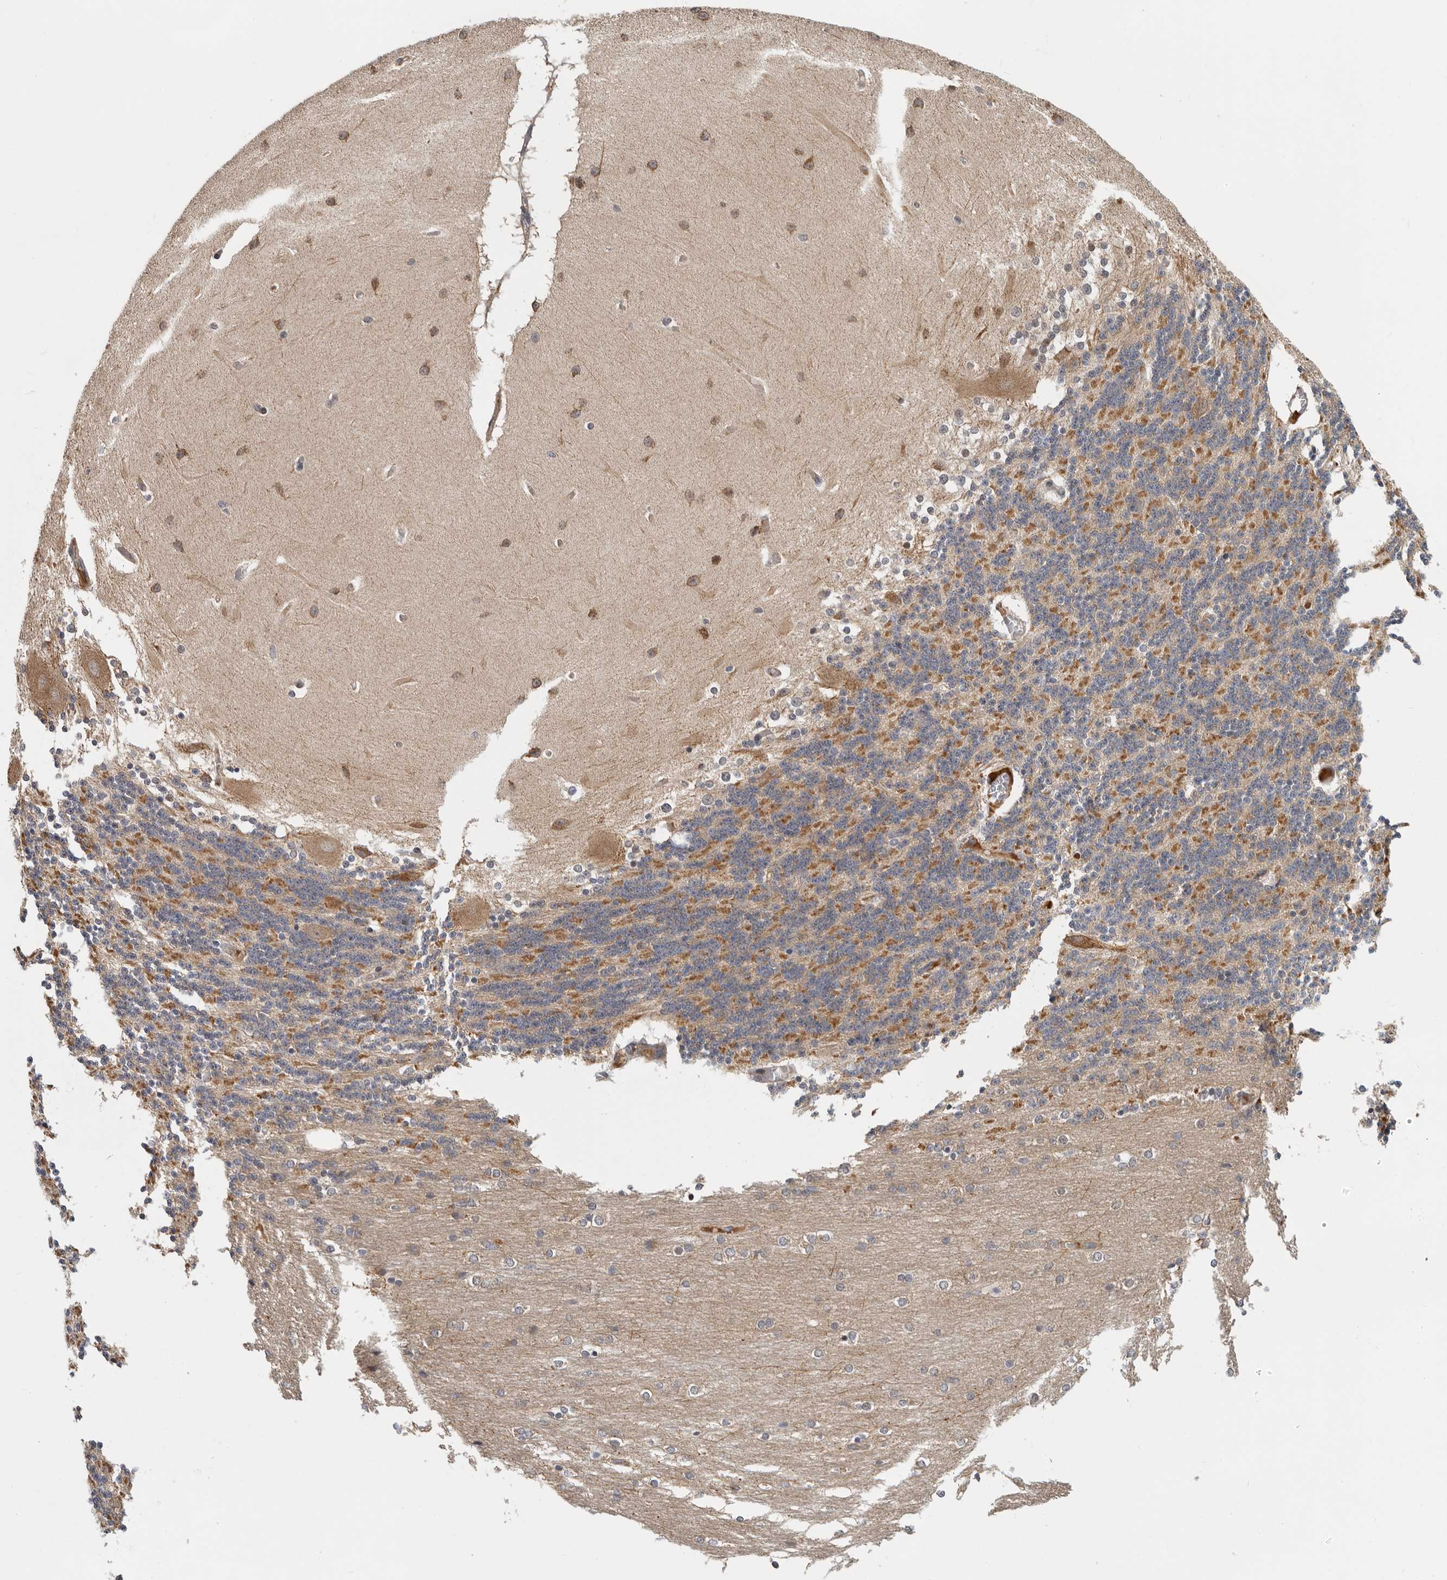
{"staining": {"intensity": "moderate", "quantity": "25%-75%", "location": "cytoplasmic/membranous"}, "tissue": "cerebellum", "cell_type": "Cells in granular layer", "image_type": "normal", "snomed": [{"axis": "morphology", "description": "Normal tissue, NOS"}, {"axis": "topography", "description": "Cerebellum"}], "caption": "Cerebellum stained for a protein (brown) exhibits moderate cytoplasmic/membranous positive positivity in about 25%-75% of cells in granular layer.", "gene": "RNF157", "patient": {"sex": "female", "age": 54}}